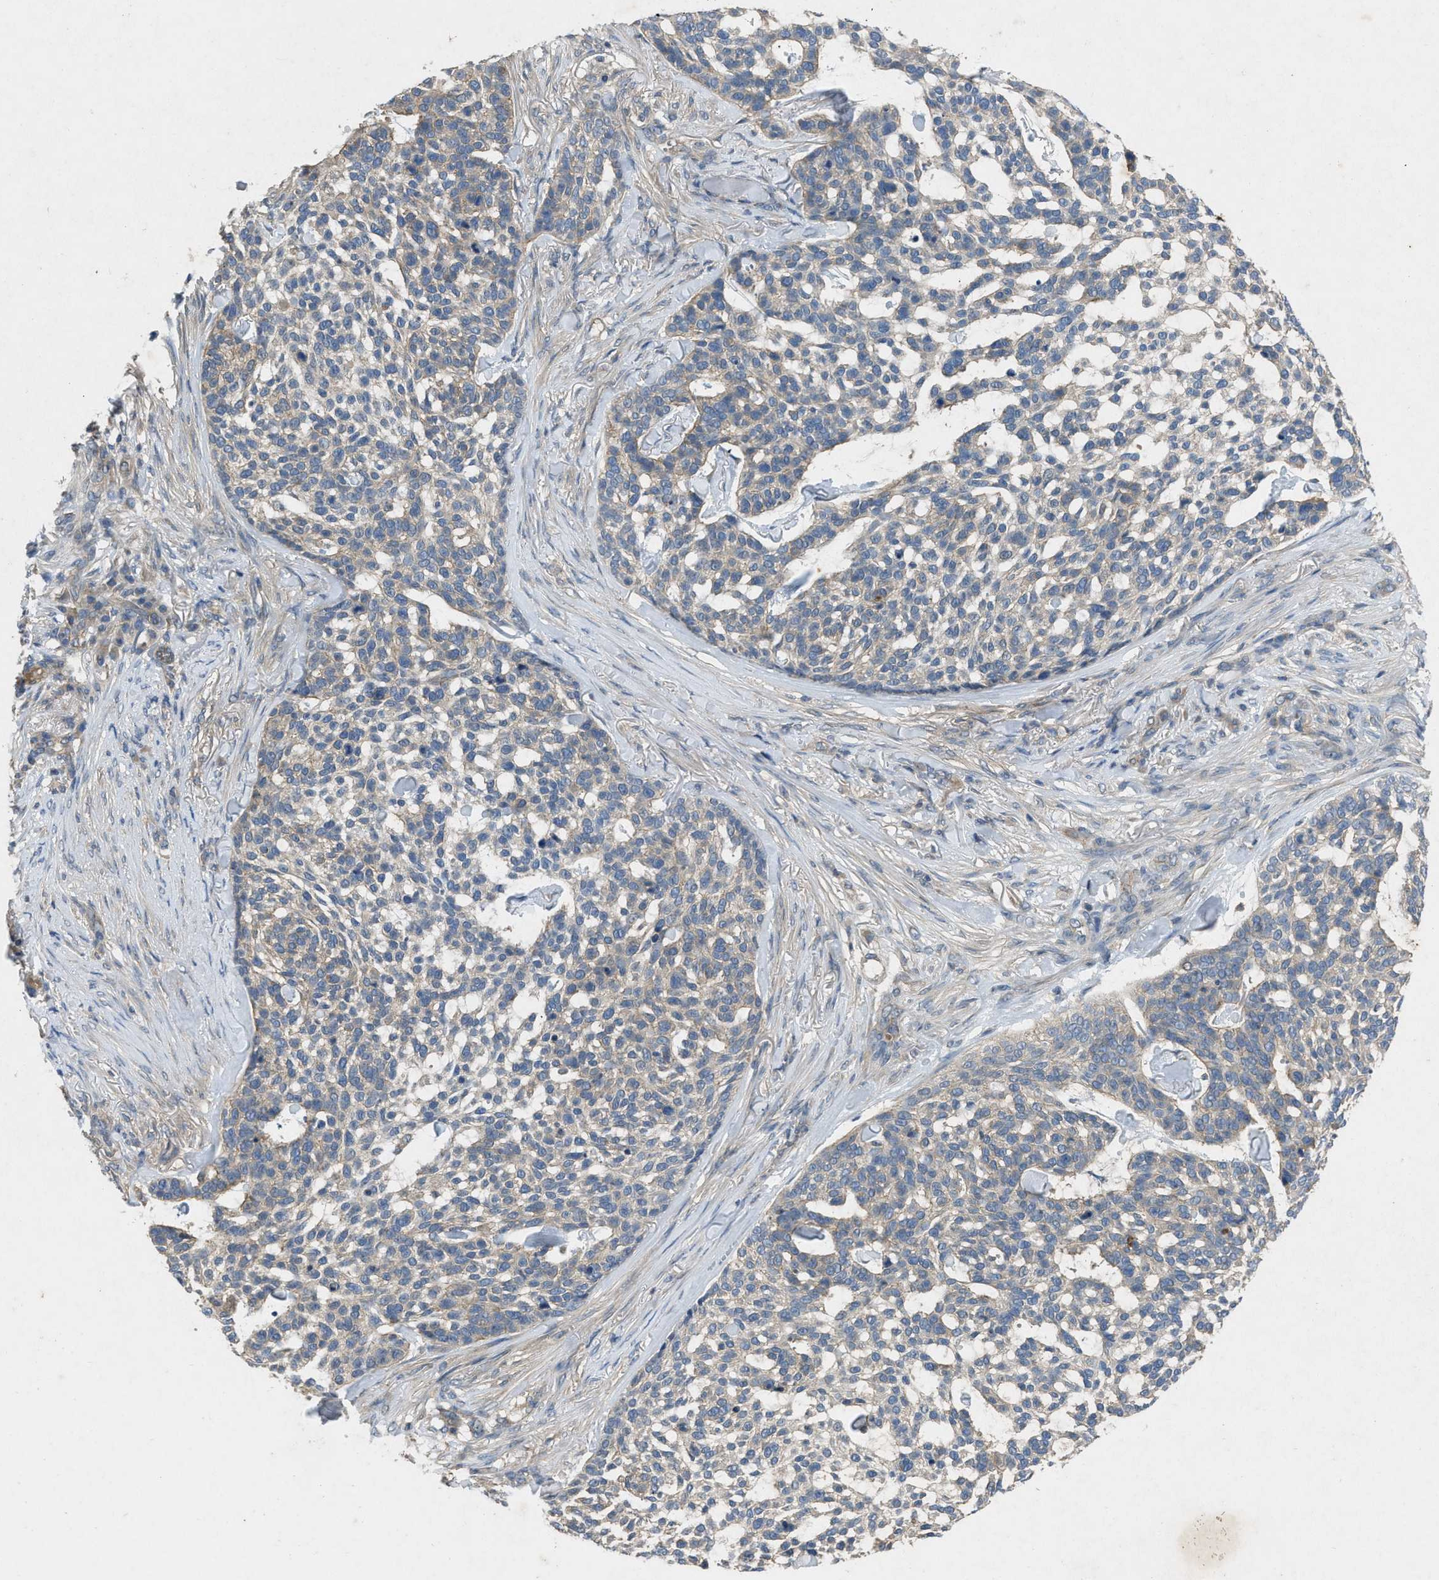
{"staining": {"intensity": "weak", "quantity": "<25%", "location": "cytoplasmic/membranous"}, "tissue": "skin cancer", "cell_type": "Tumor cells", "image_type": "cancer", "snomed": [{"axis": "morphology", "description": "Basal cell carcinoma"}, {"axis": "topography", "description": "Skin"}], "caption": "Tumor cells show no significant staining in skin basal cell carcinoma. Nuclei are stained in blue.", "gene": "PPP3CA", "patient": {"sex": "female", "age": 64}}